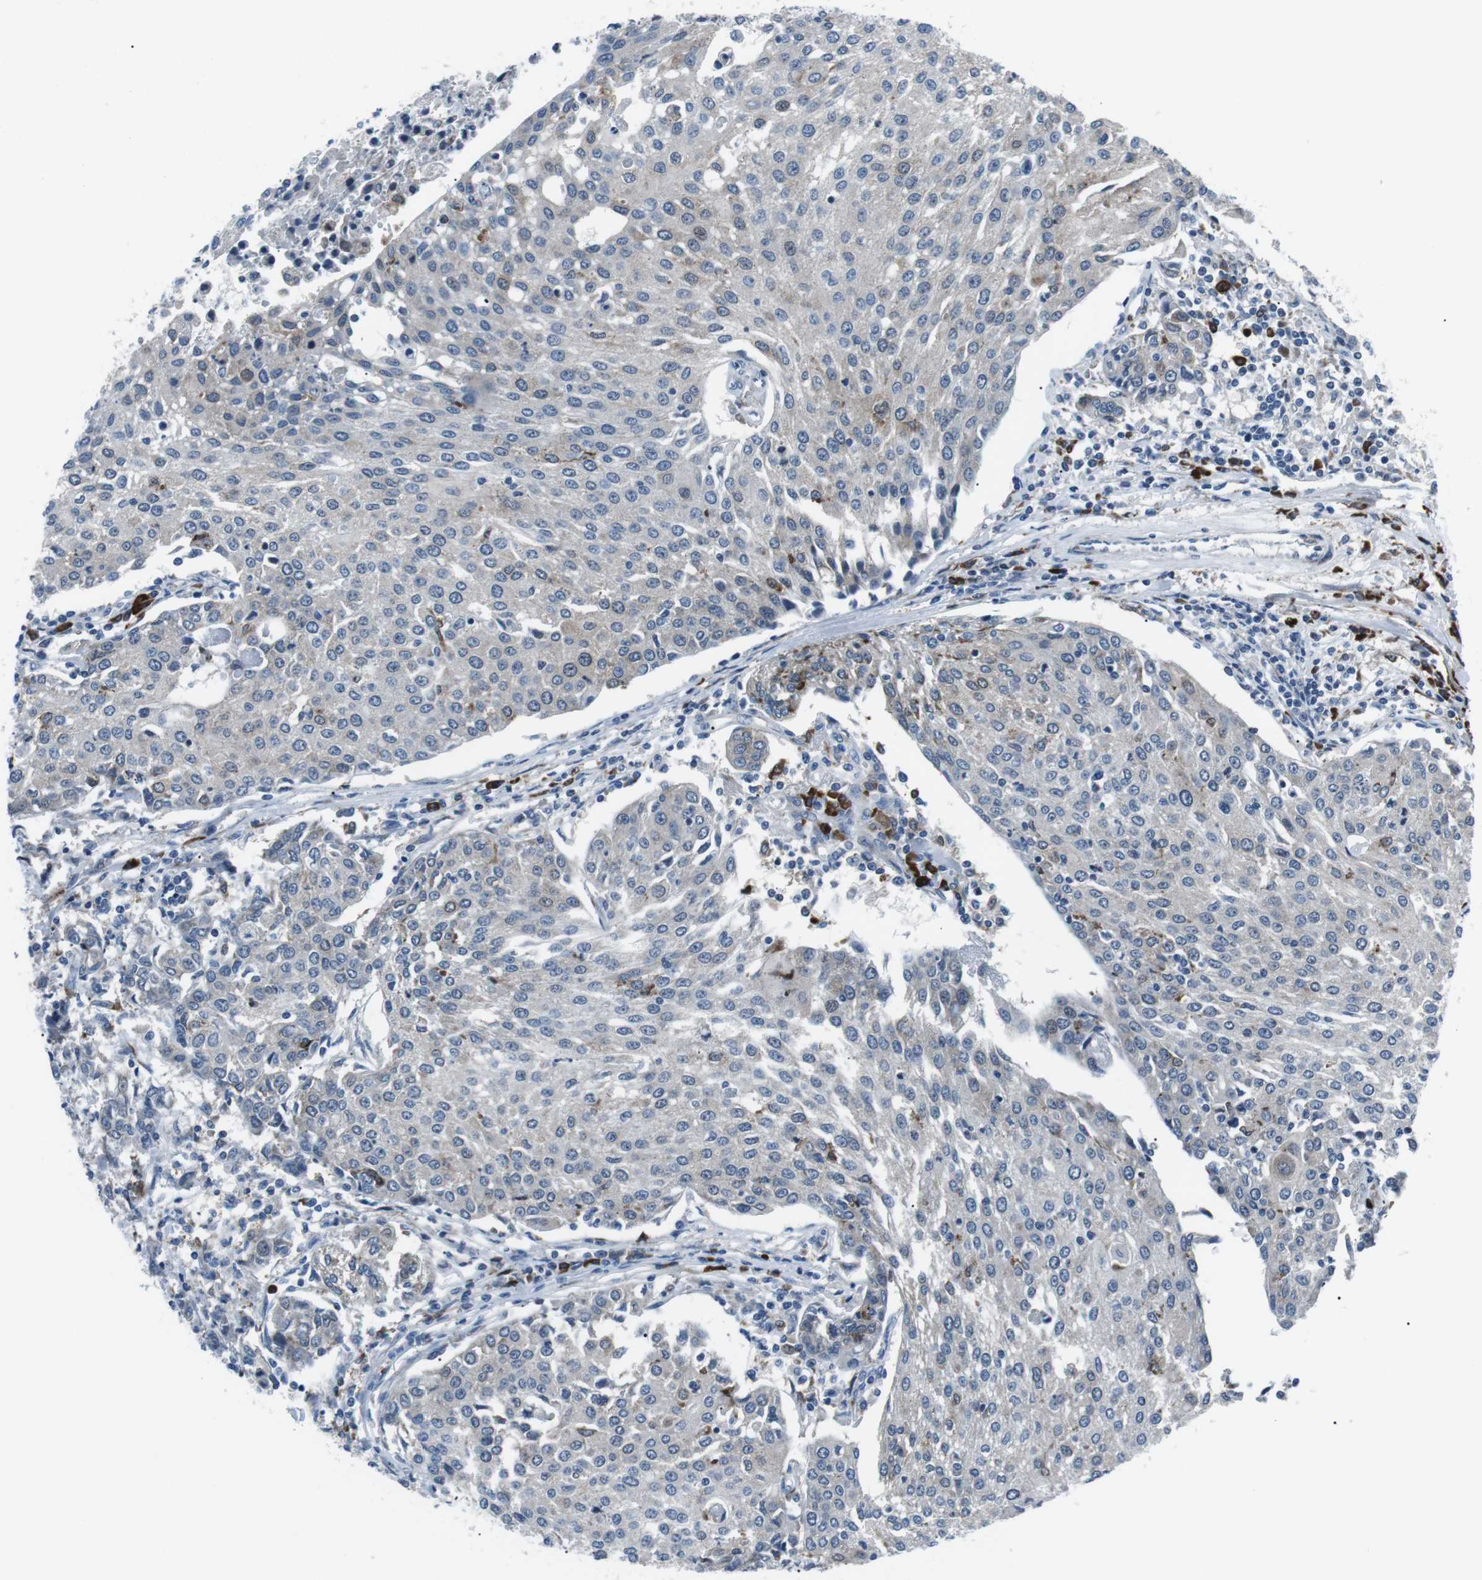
{"staining": {"intensity": "weak", "quantity": "<25%", "location": "cytoplasmic/membranous"}, "tissue": "urothelial cancer", "cell_type": "Tumor cells", "image_type": "cancer", "snomed": [{"axis": "morphology", "description": "Urothelial carcinoma, High grade"}, {"axis": "topography", "description": "Urinary bladder"}], "caption": "This image is of urothelial cancer stained with immunohistochemistry to label a protein in brown with the nuclei are counter-stained blue. There is no staining in tumor cells.", "gene": "BLNK", "patient": {"sex": "female", "age": 85}}